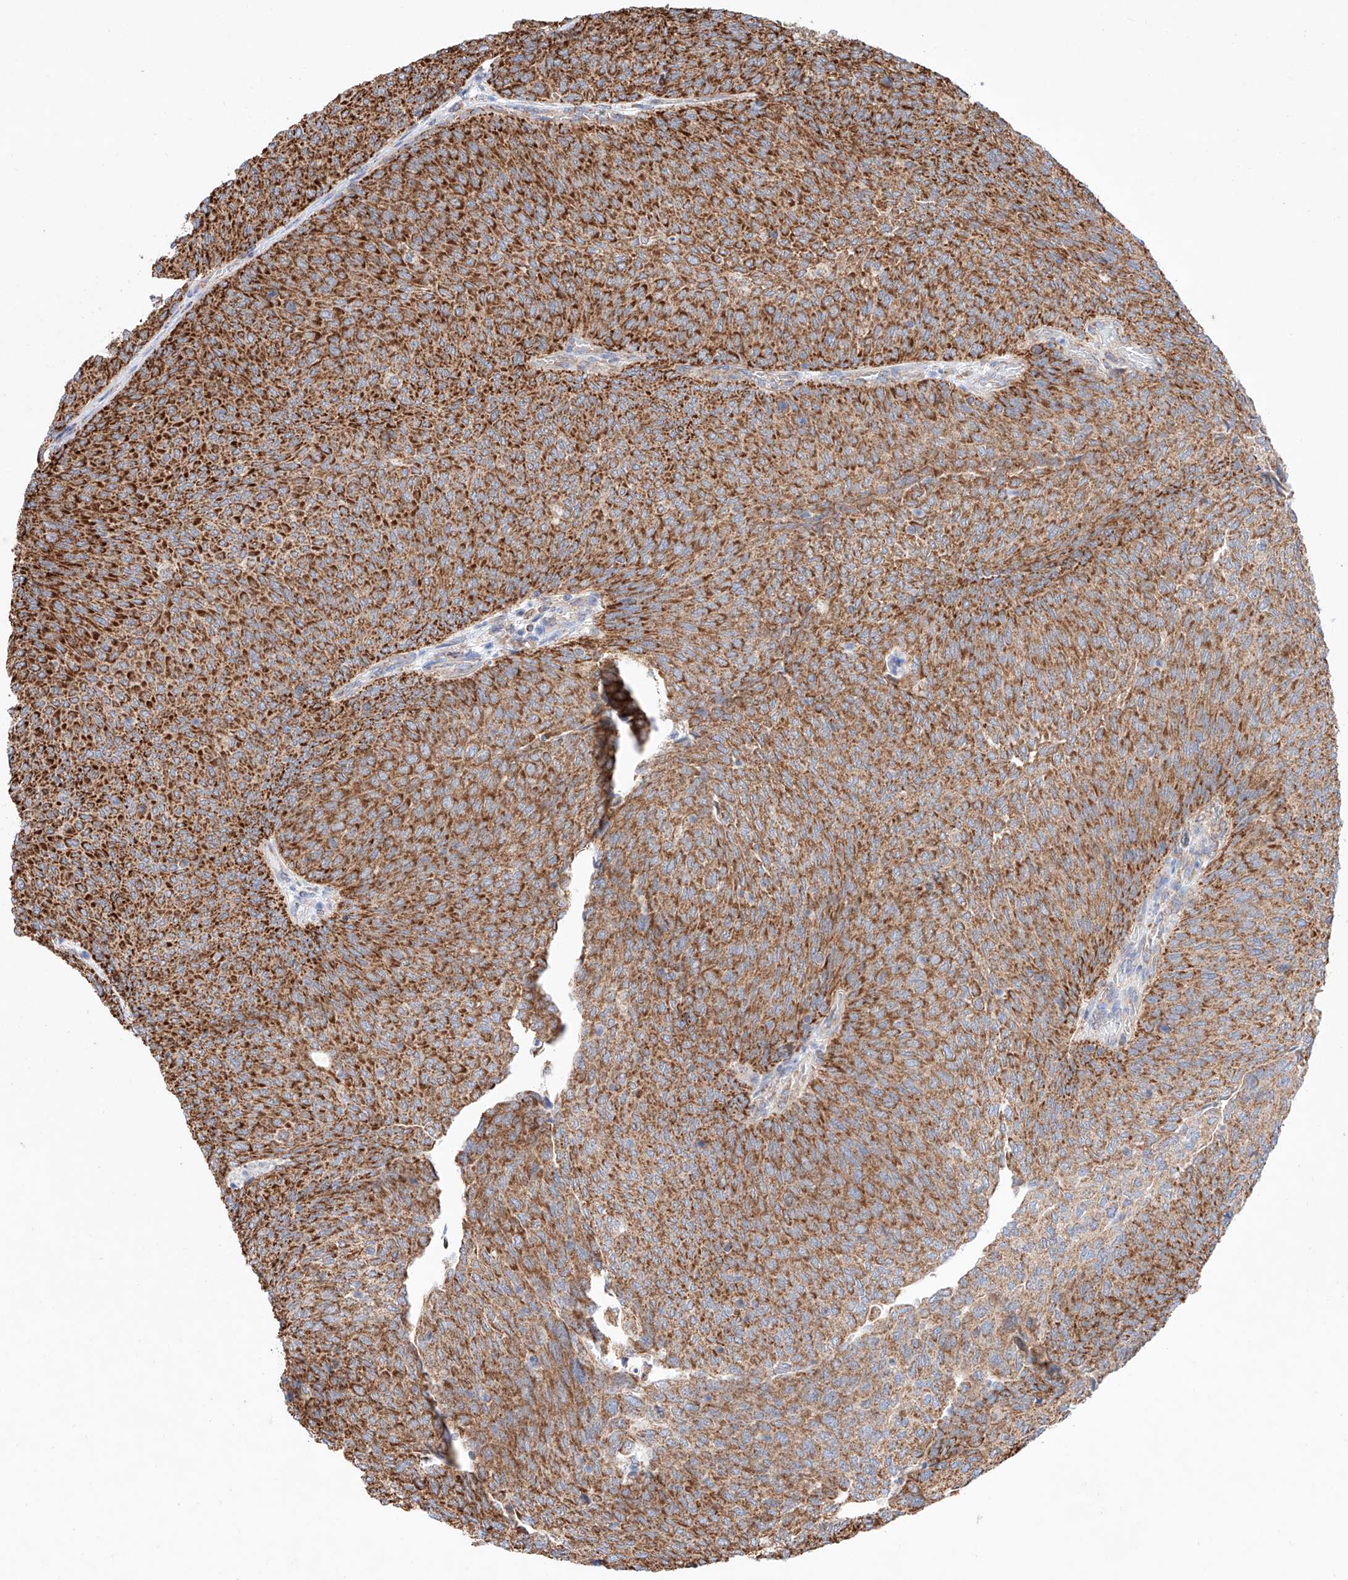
{"staining": {"intensity": "strong", "quantity": ">75%", "location": "cytoplasmic/membranous"}, "tissue": "urothelial cancer", "cell_type": "Tumor cells", "image_type": "cancer", "snomed": [{"axis": "morphology", "description": "Urothelial carcinoma, Low grade"}, {"axis": "topography", "description": "Urinary bladder"}], "caption": "Brown immunohistochemical staining in low-grade urothelial carcinoma shows strong cytoplasmic/membranous staining in about >75% of tumor cells.", "gene": "KTI12", "patient": {"sex": "female", "age": 79}}